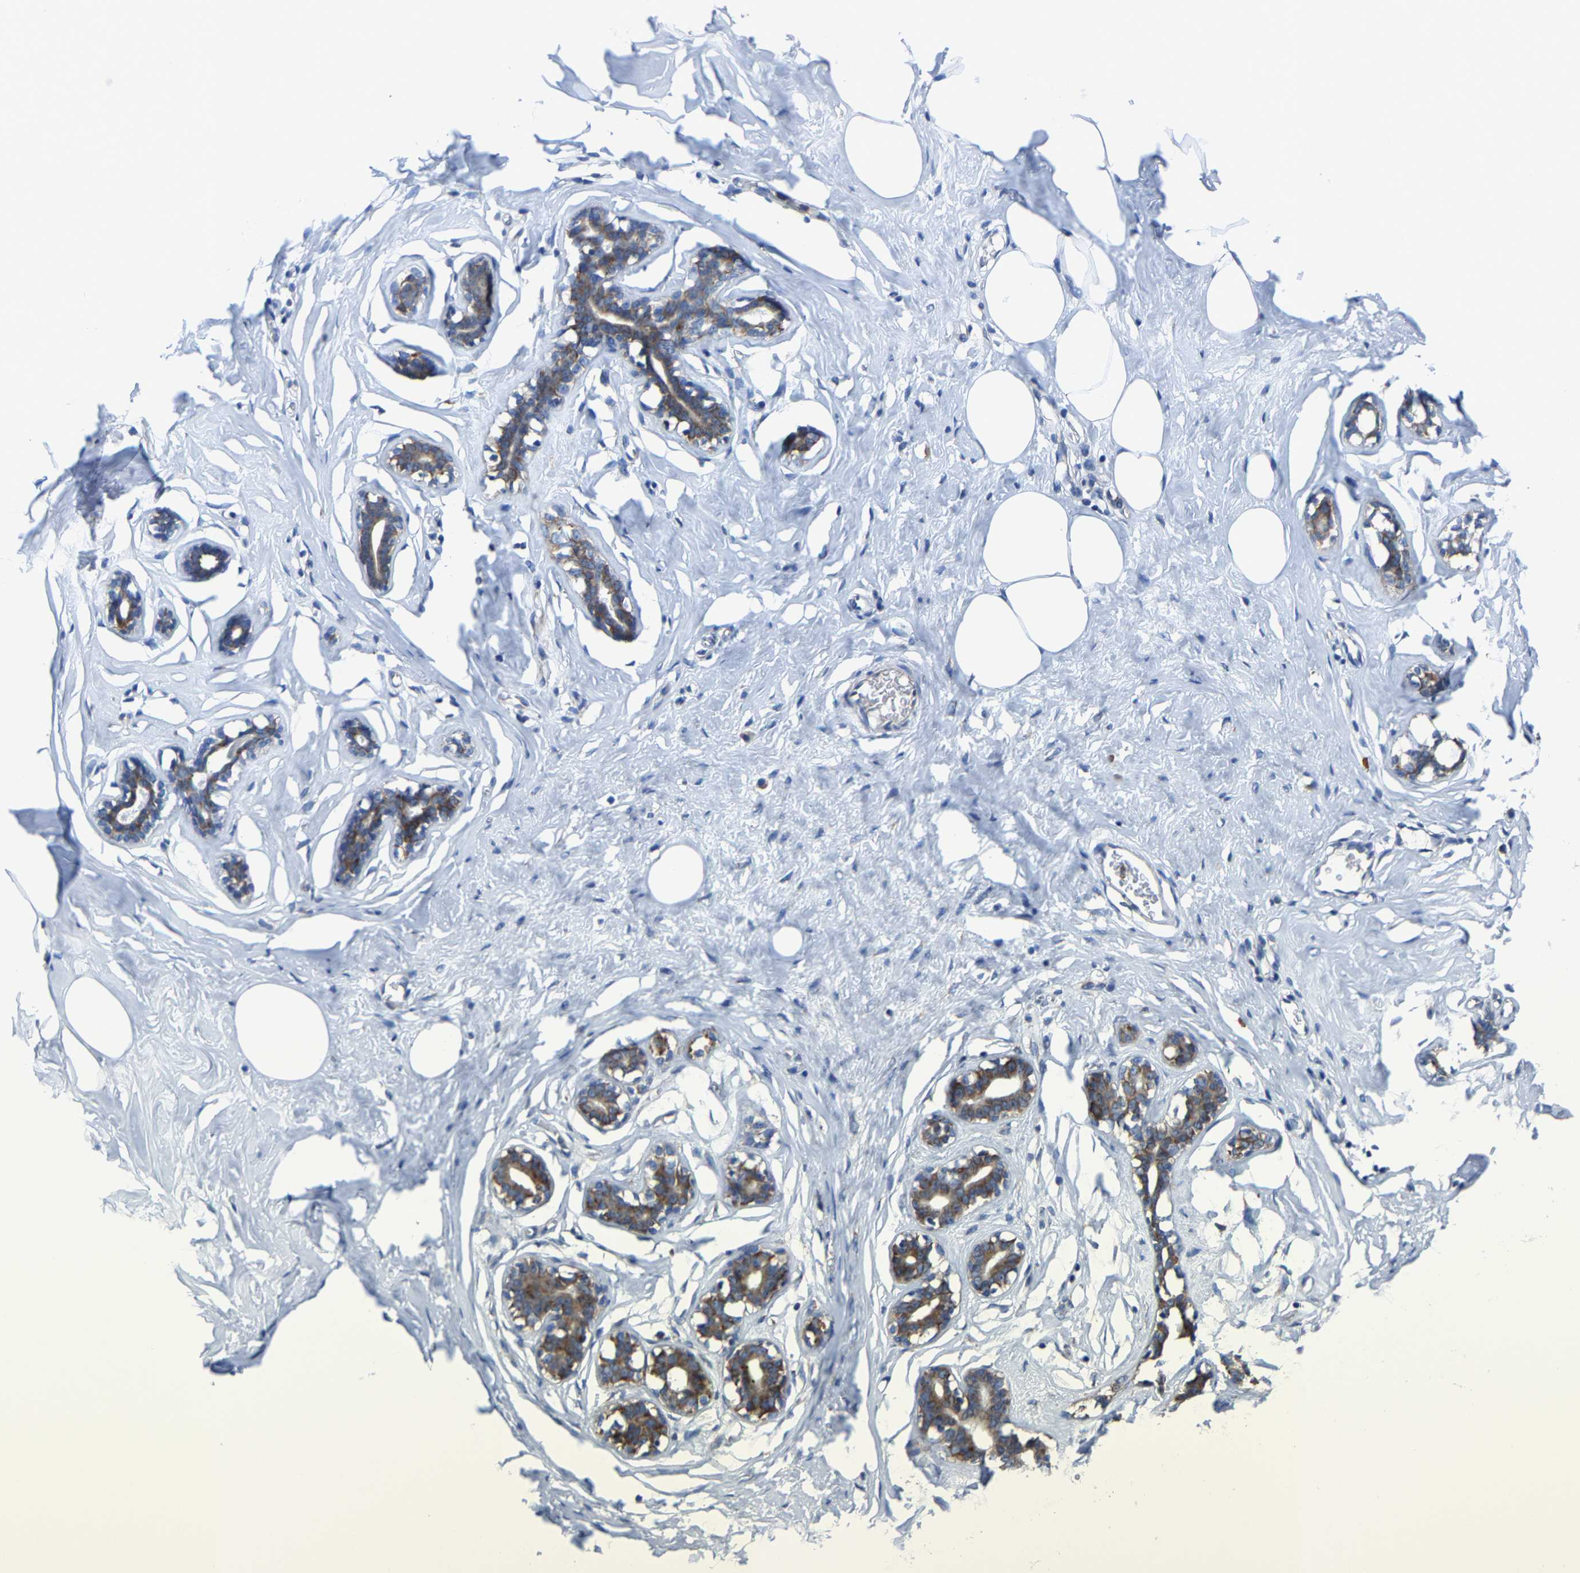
{"staining": {"intensity": "negative", "quantity": "none", "location": "none"}, "tissue": "adipose tissue", "cell_type": "Adipocytes", "image_type": "normal", "snomed": [{"axis": "morphology", "description": "Normal tissue, NOS"}, {"axis": "morphology", "description": "Fibrosis, NOS"}, {"axis": "topography", "description": "Breast"}, {"axis": "topography", "description": "Adipose tissue"}], "caption": "This is an immunohistochemistry (IHC) histopathology image of unremarkable adipose tissue. There is no positivity in adipocytes.", "gene": "G3BP2", "patient": {"sex": "female", "age": 39}}